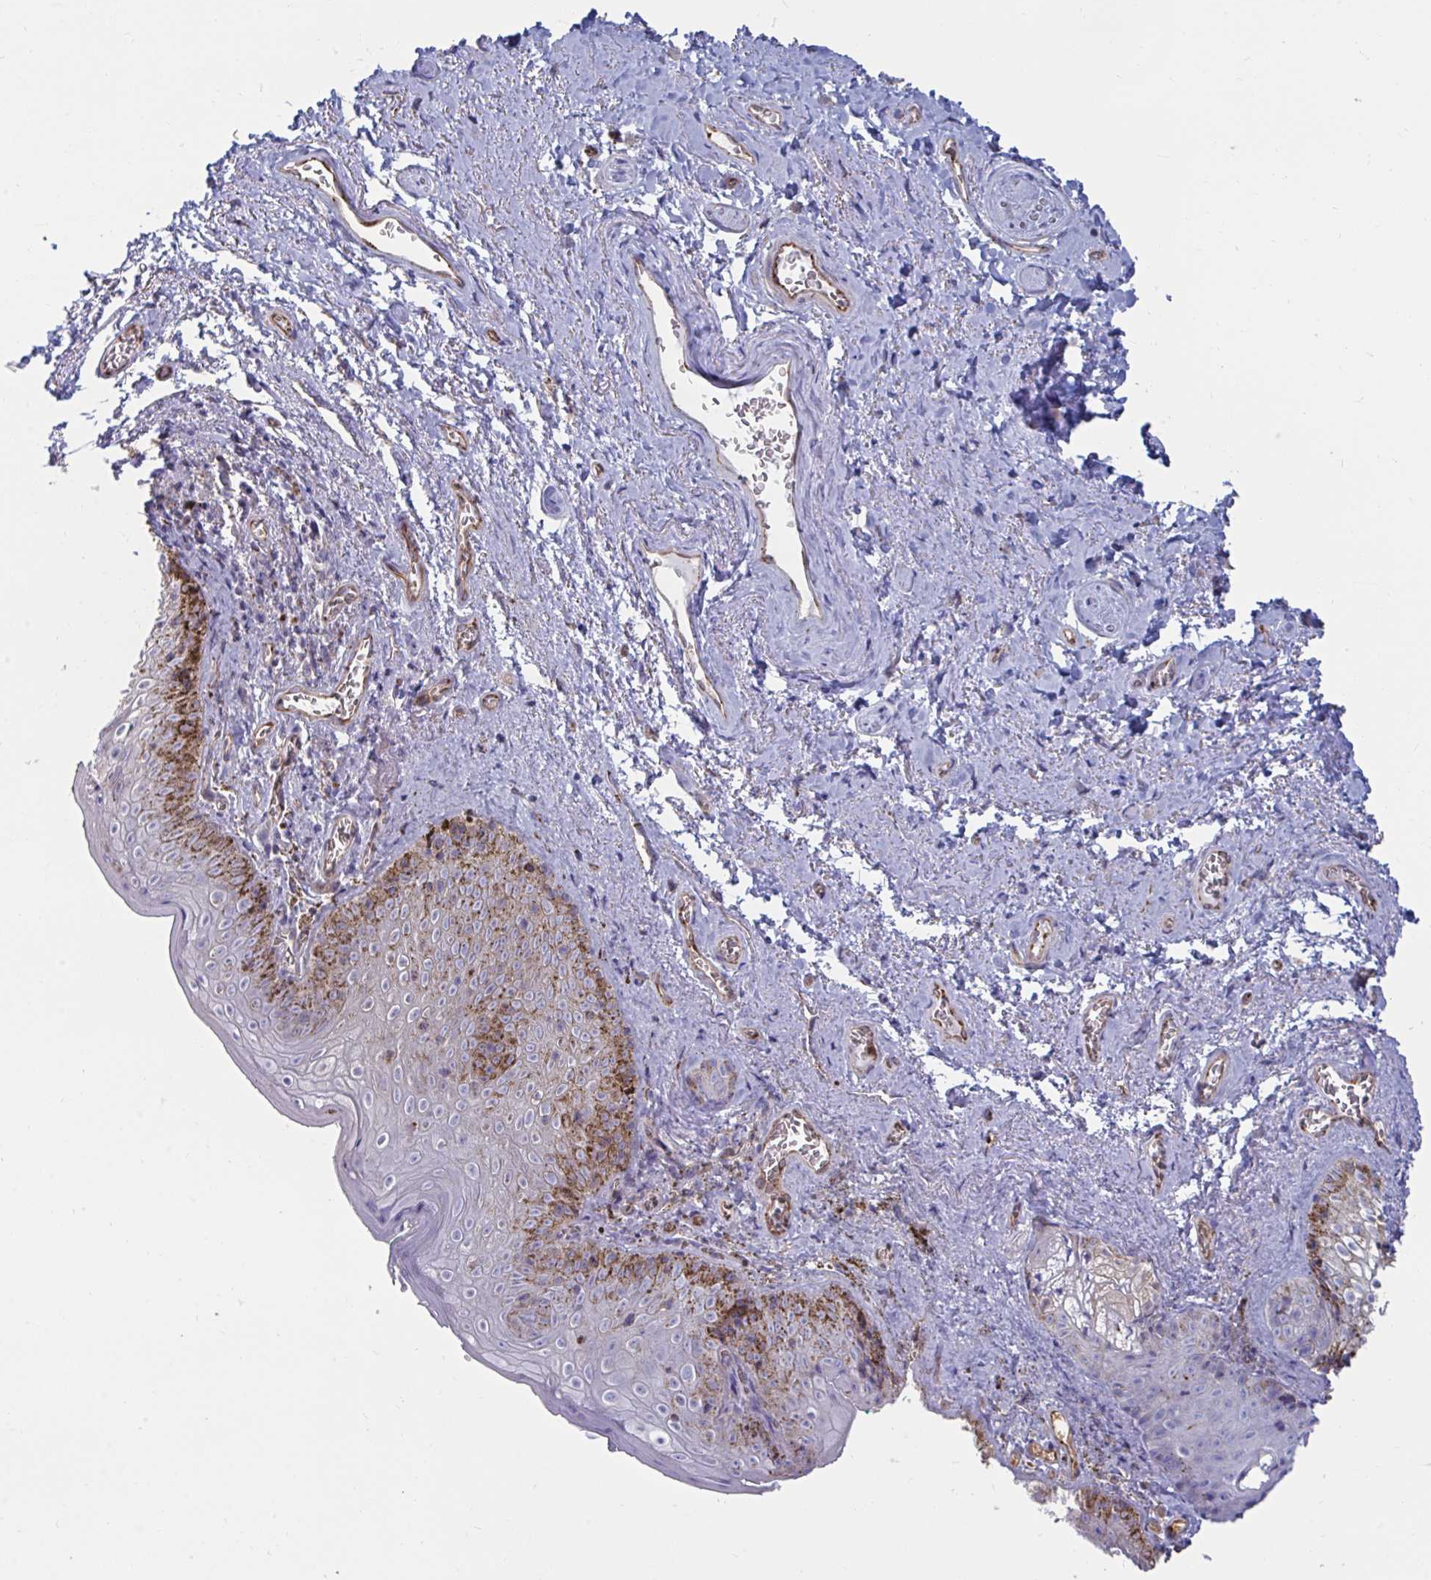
{"staining": {"intensity": "moderate", "quantity": "25%-75%", "location": "cytoplasmic/membranous"}, "tissue": "vagina", "cell_type": "Squamous epithelial cells", "image_type": "normal", "snomed": [{"axis": "morphology", "description": "Normal tissue, NOS"}, {"axis": "topography", "description": "Vulva"}, {"axis": "topography", "description": "Vagina"}, {"axis": "topography", "description": "Peripheral nerve tissue"}], "caption": "Vagina stained with IHC exhibits moderate cytoplasmic/membranous staining in about 25%-75% of squamous epithelial cells.", "gene": "SLC9A6", "patient": {"sex": "female", "age": 66}}